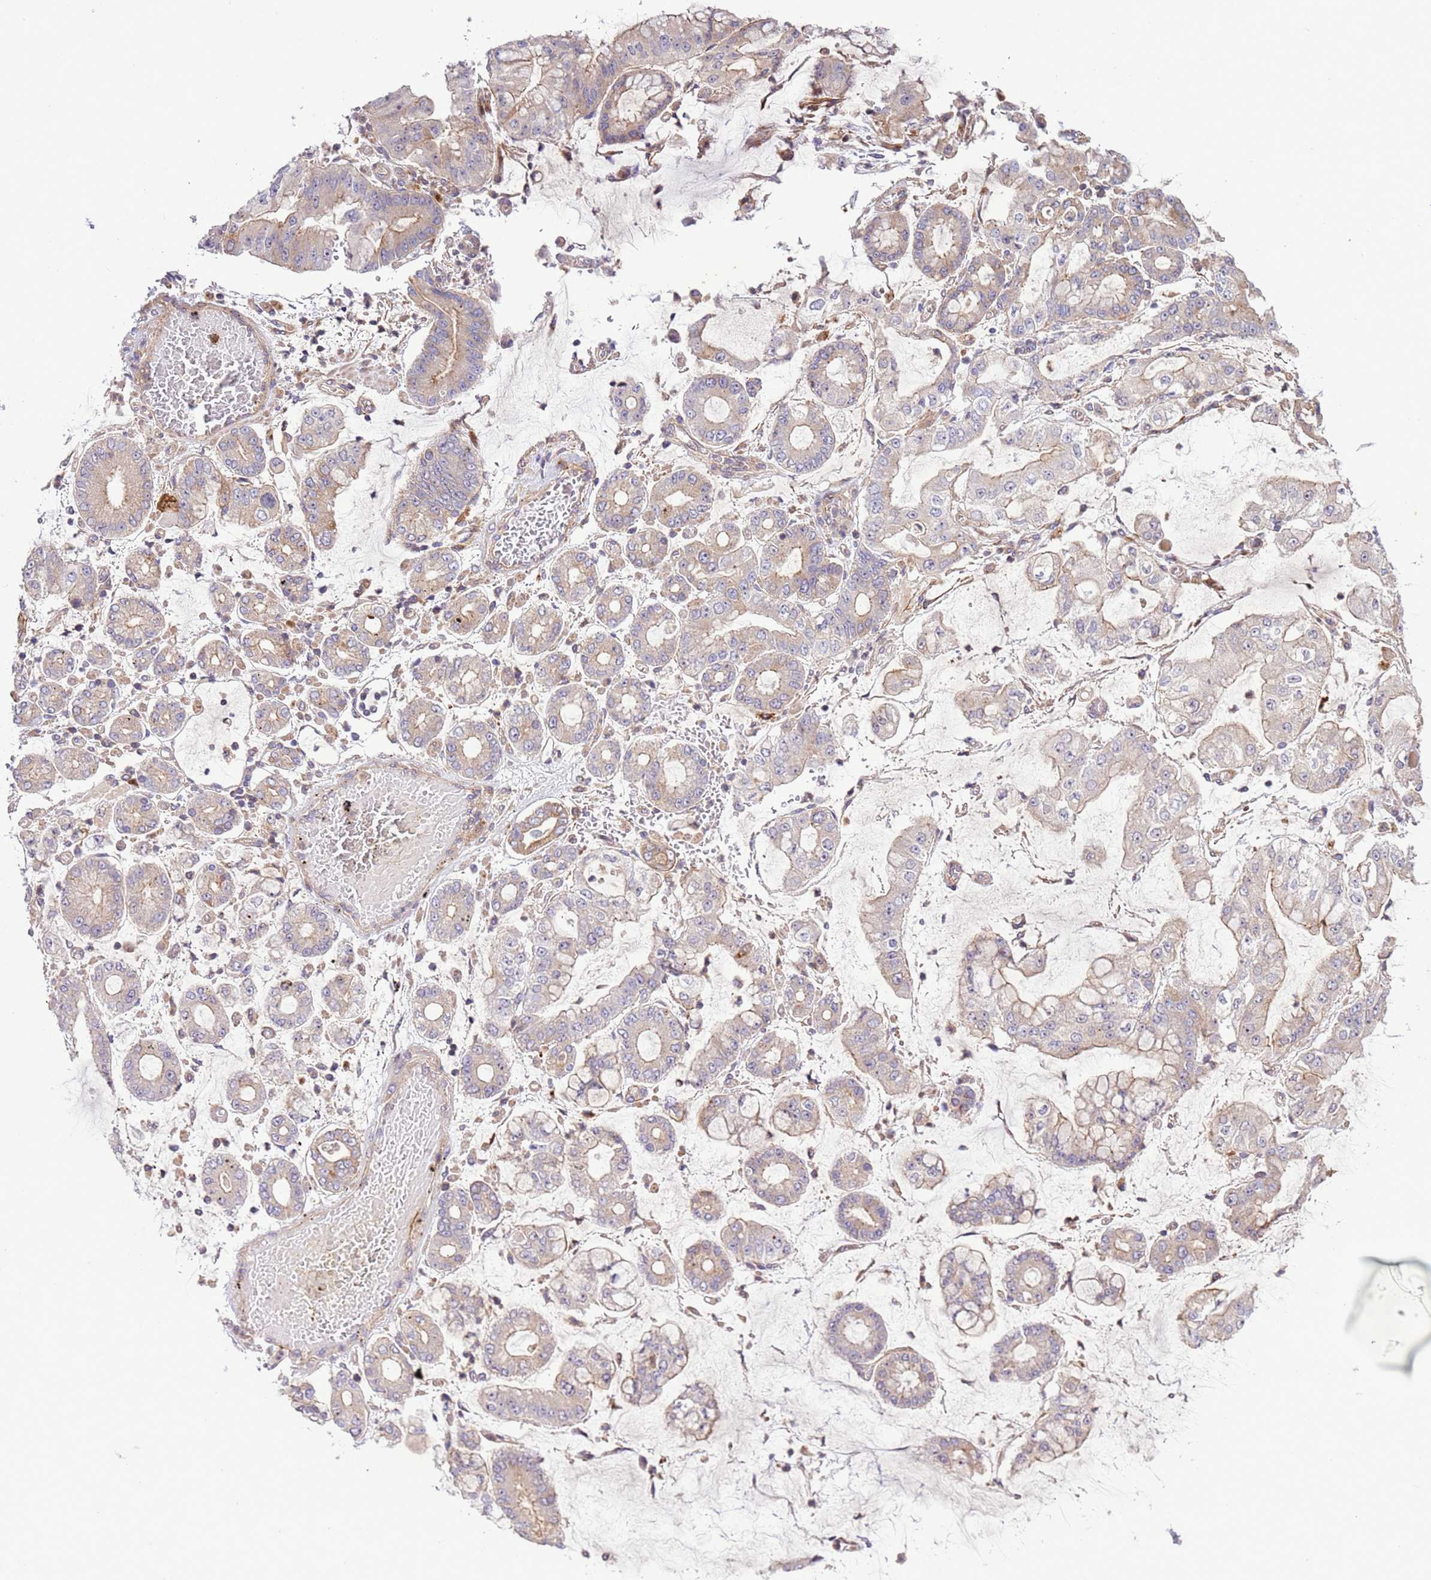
{"staining": {"intensity": "weak", "quantity": "<25%", "location": "cytoplasmic/membranous"}, "tissue": "stomach cancer", "cell_type": "Tumor cells", "image_type": "cancer", "snomed": [{"axis": "morphology", "description": "Adenocarcinoma, NOS"}, {"axis": "topography", "description": "Stomach"}], "caption": "Human adenocarcinoma (stomach) stained for a protein using immunohistochemistry demonstrates no staining in tumor cells.", "gene": "ZNF624", "patient": {"sex": "male", "age": 76}}